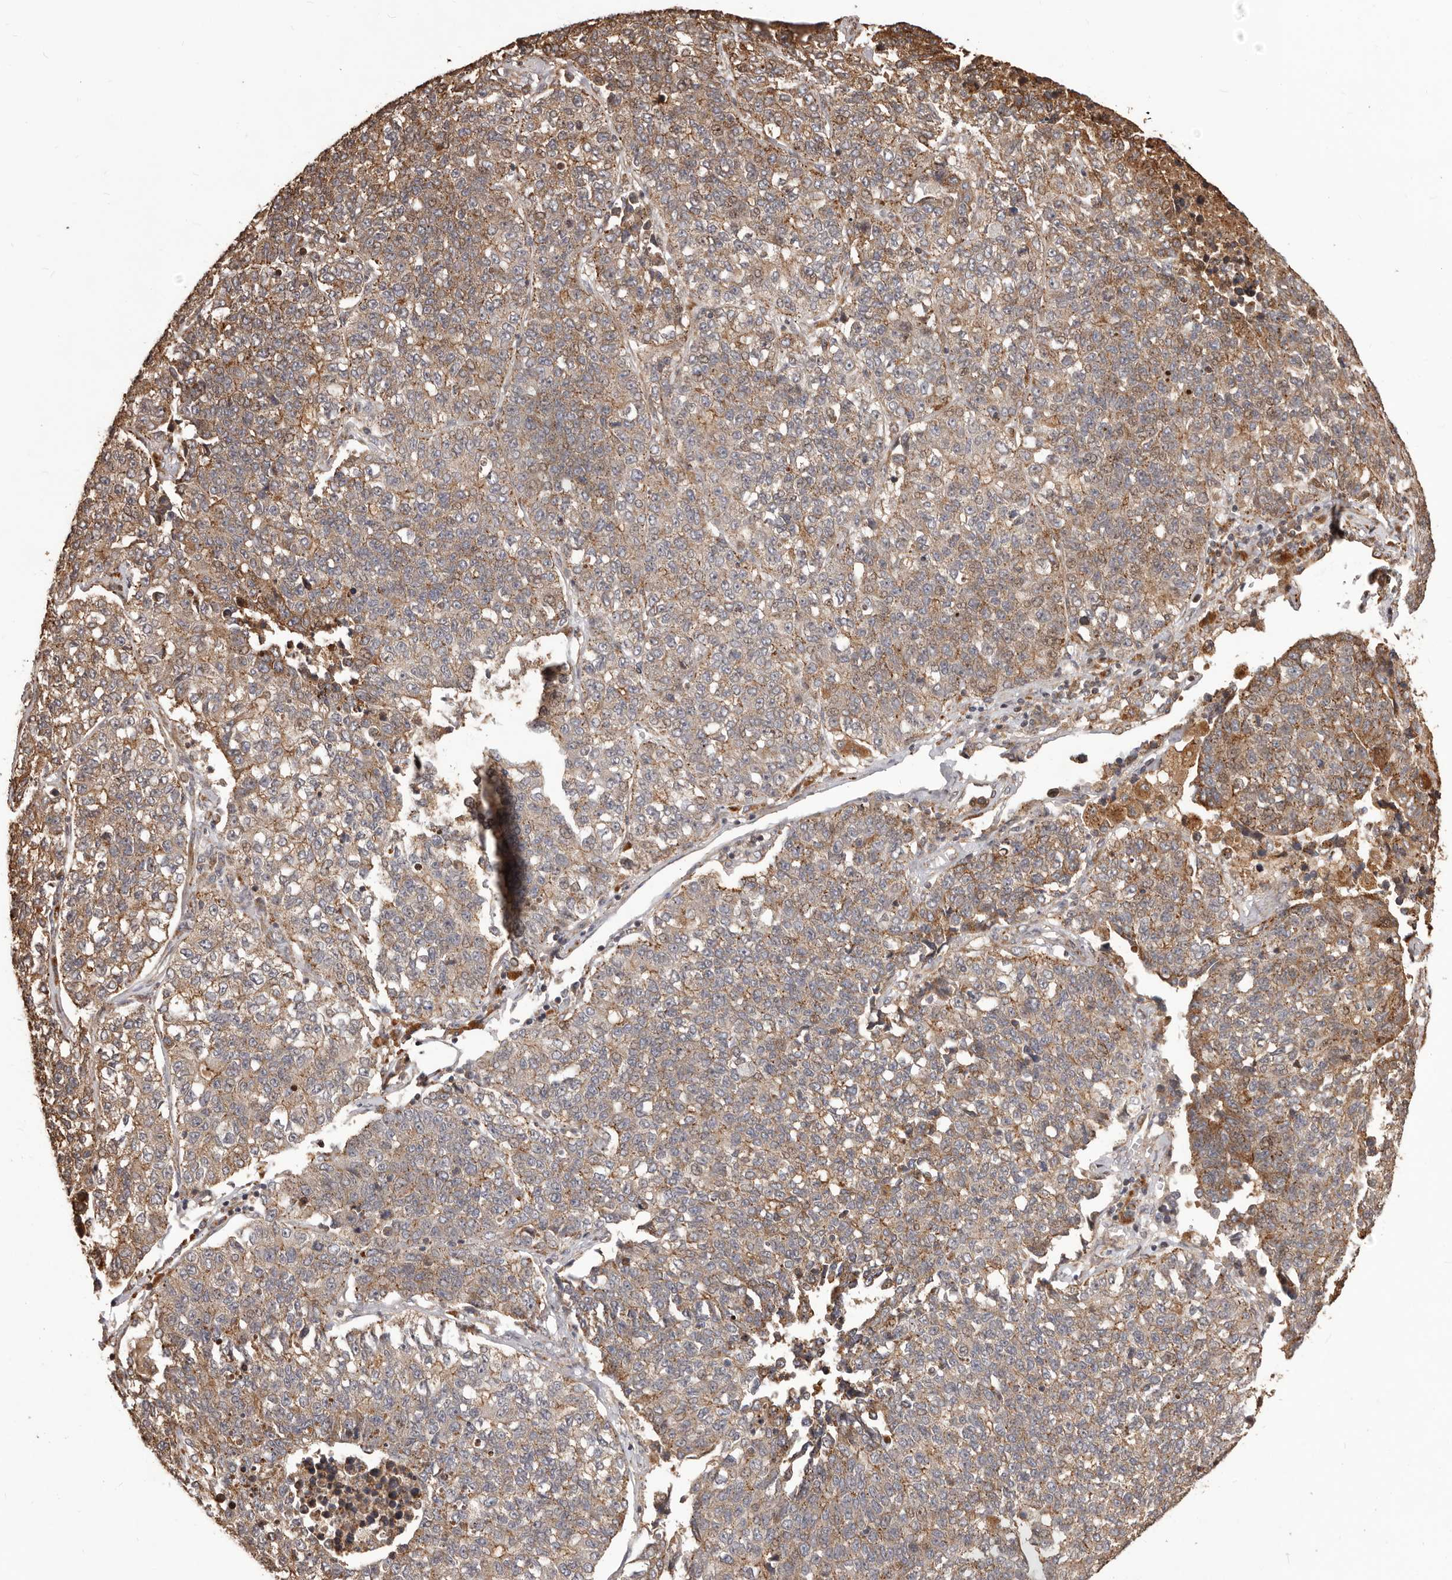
{"staining": {"intensity": "weak", "quantity": "25%-75%", "location": "cytoplasmic/membranous"}, "tissue": "lung cancer", "cell_type": "Tumor cells", "image_type": "cancer", "snomed": [{"axis": "morphology", "description": "Adenocarcinoma, NOS"}, {"axis": "topography", "description": "Lung"}], "caption": "Human lung adenocarcinoma stained with a brown dye exhibits weak cytoplasmic/membranous positive staining in approximately 25%-75% of tumor cells.", "gene": "MTO1", "patient": {"sex": "male", "age": 49}}